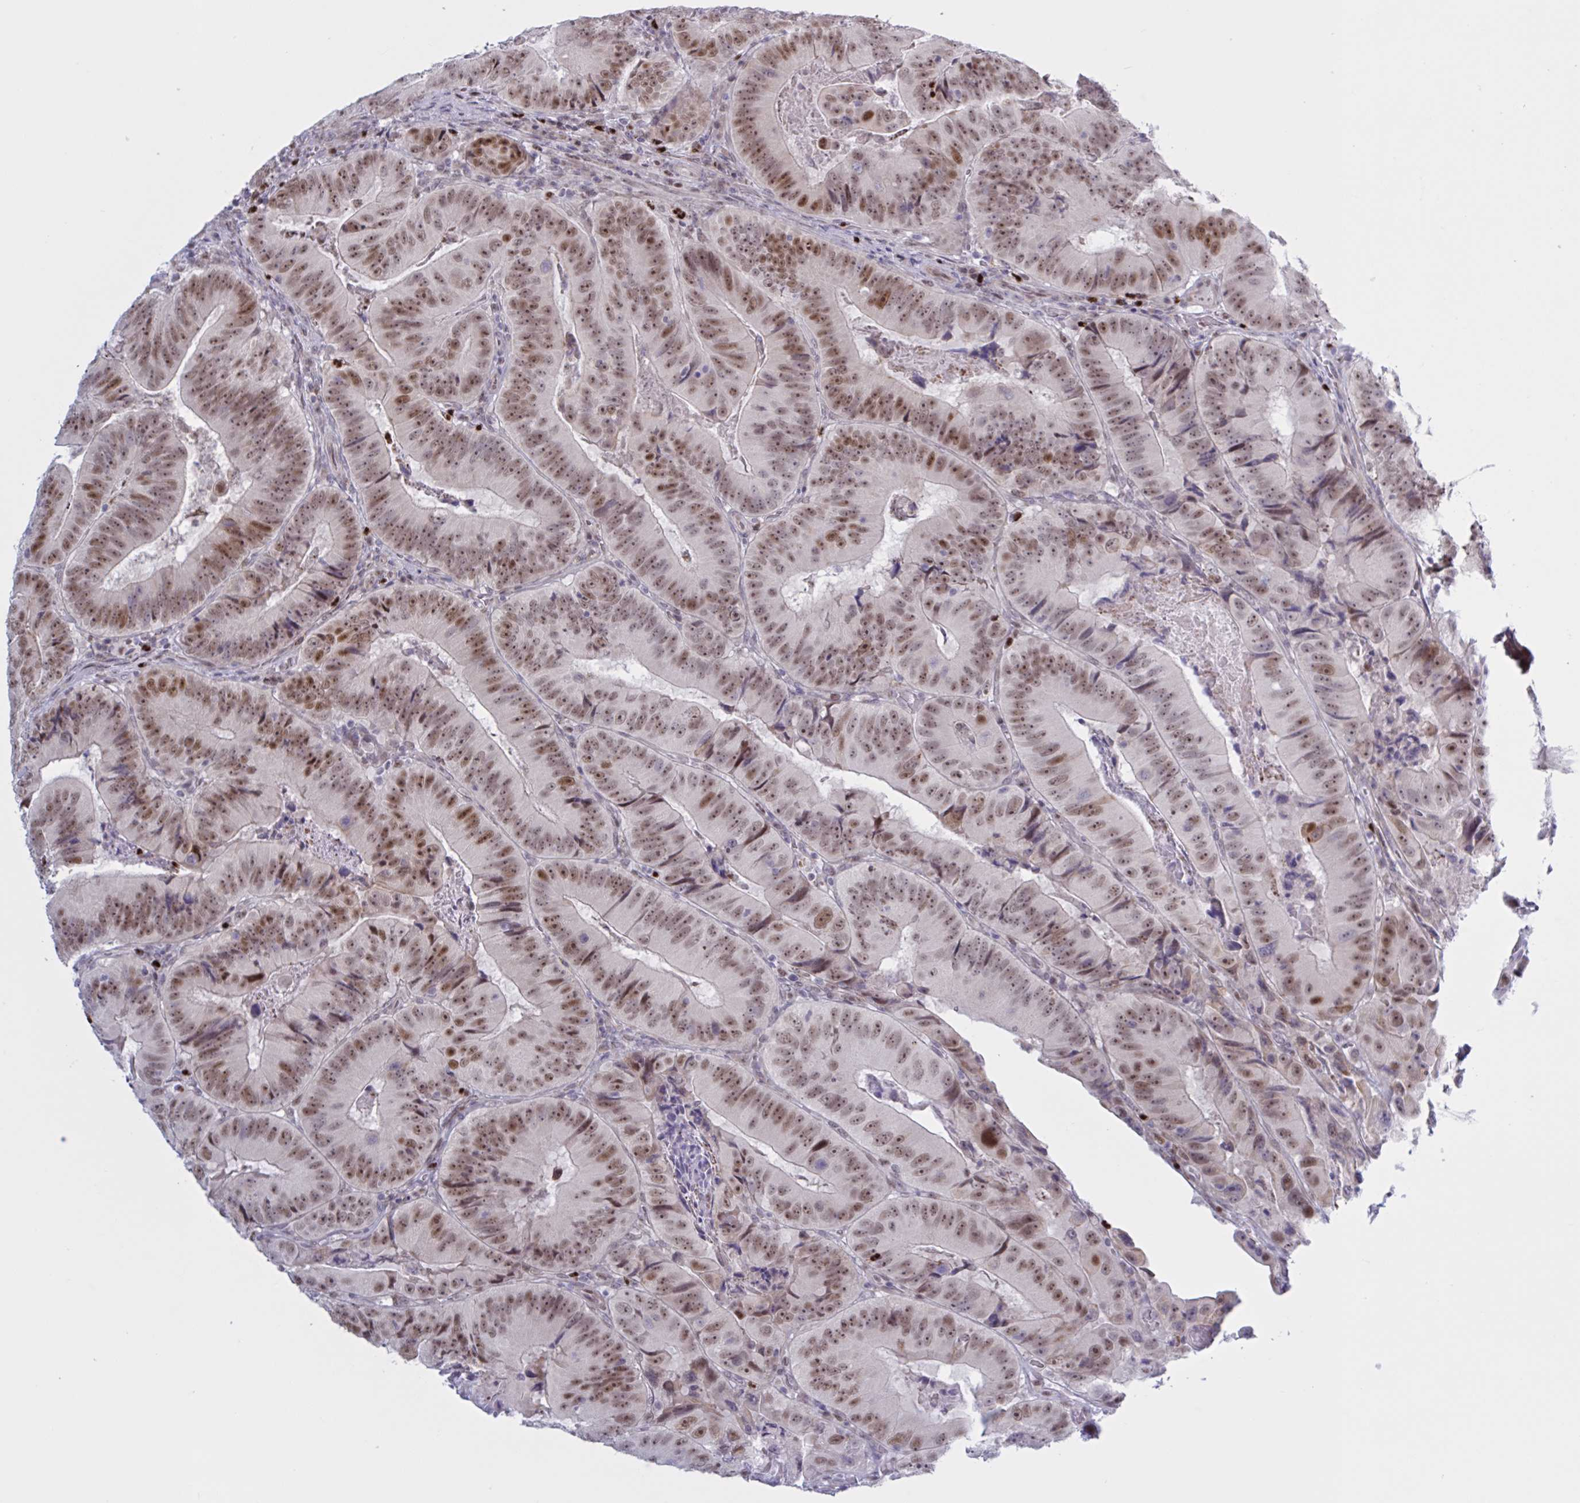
{"staining": {"intensity": "moderate", "quantity": ">75%", "location": "nuclear"}, "tissue": "colorectal cancer", "cell_type": "Tumor cells", "image_type": "cancer", "snomed": [{"axis": "morphology", "description": "Adenocarcinoma, NOS"}, {"axis": "topography", "description": "Colon"}], "caption": "IHC (DAB) staining of colorectal cancer (adenocarcinoma) shows moderate nuclear protein staining in about >75% of tumor cells. (Brightfield microscopy of DAB IHC at high magnification).", "gene": "PRMT6", "patient": {"sex": "female", "age": 86}}